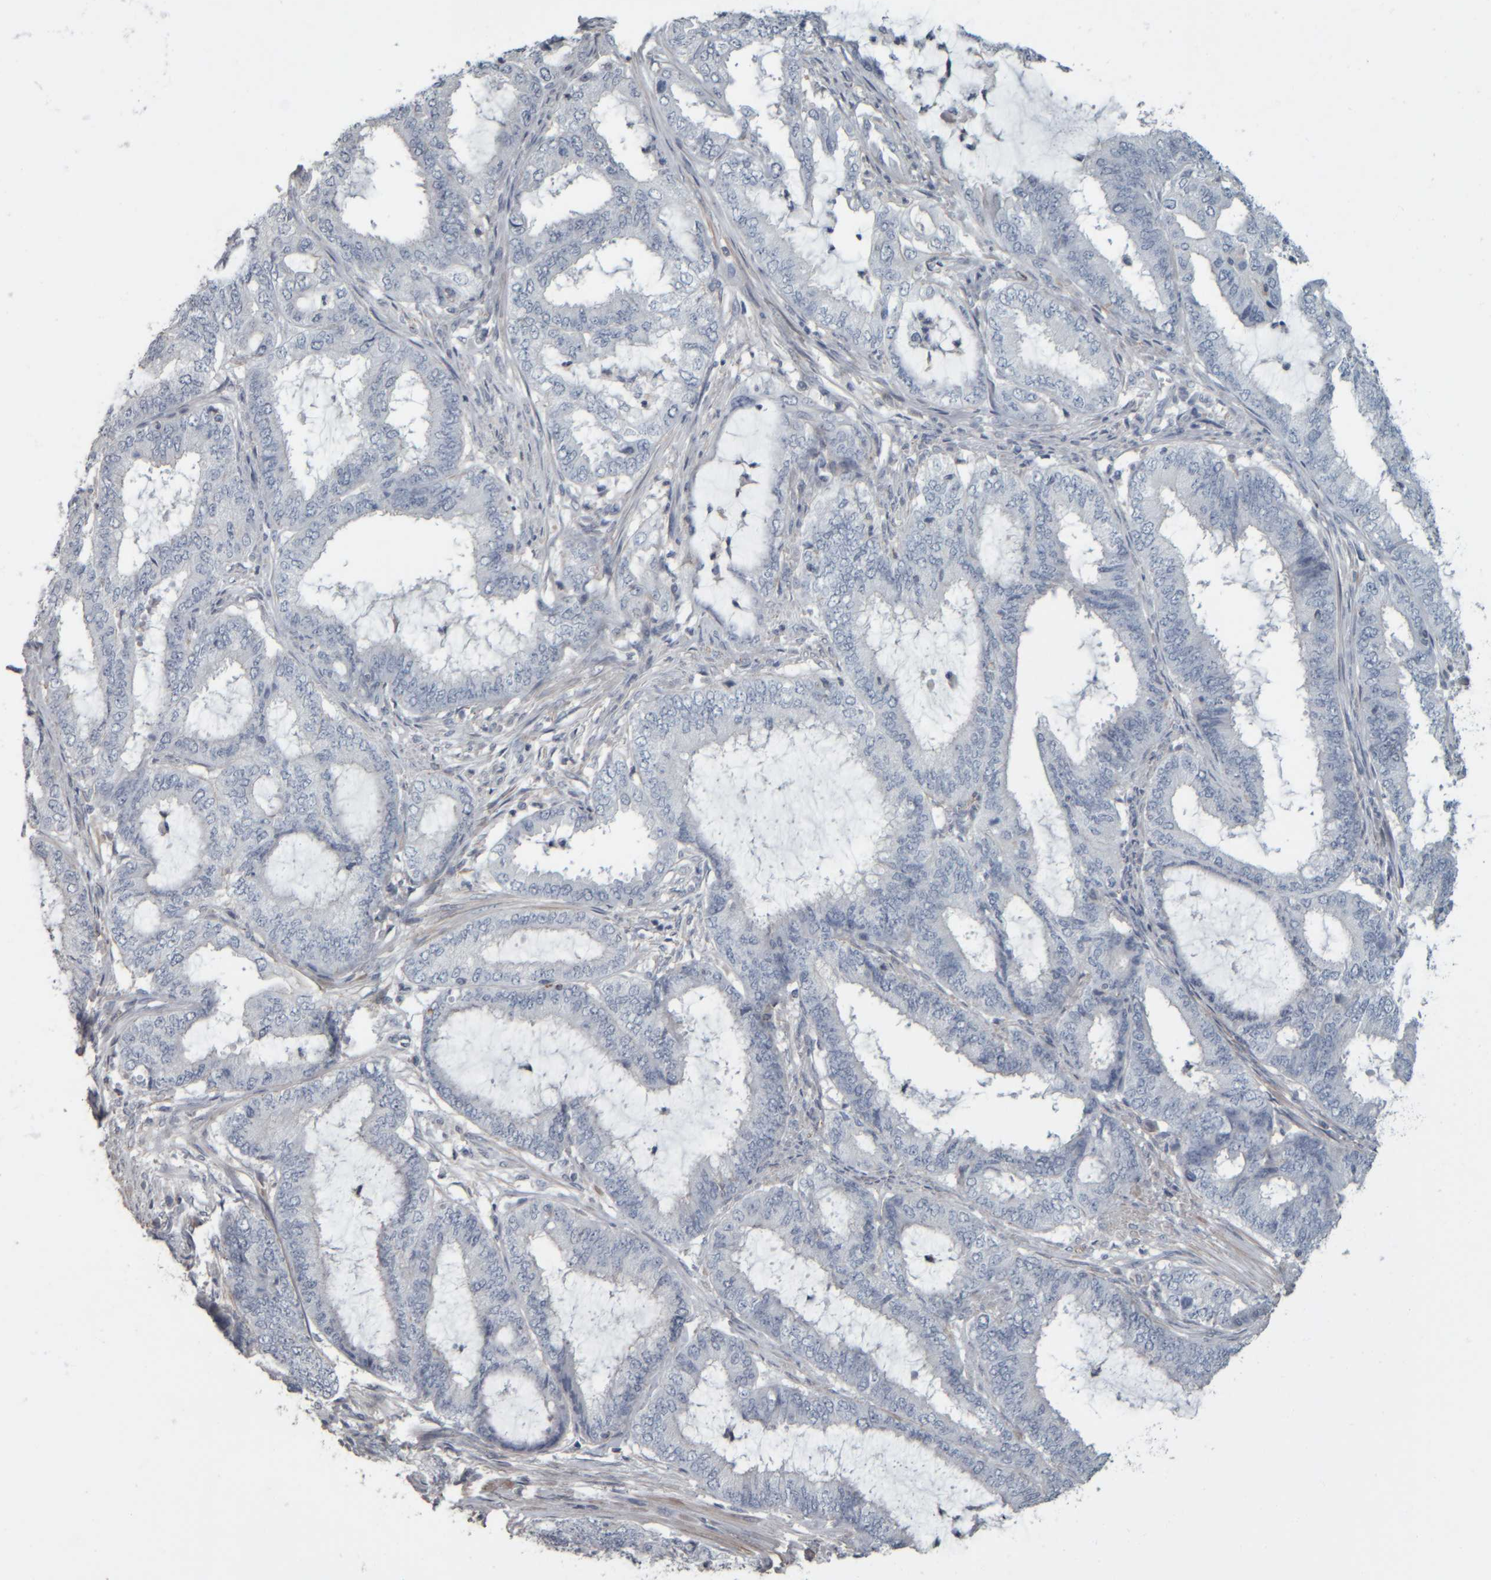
{"staining": {"intensity": "negative", "quantity": "none", "location": "none"}, "tissue": "endometrial cancer", "cell_type": "Tumor cells", "image_type": "cancer", "snomed": [{"axis": "morphology", "description": "Adenocarcinoma, NOS"}, {"axis": "topography", "description": "Endometrium"}], "caption": "Human endometrial adenocarcinoma stained for a protein using IHC shows no expression in tumor cells.", "gene": "CAVIN4", "patient": {"sex": "female", "age": 51}}